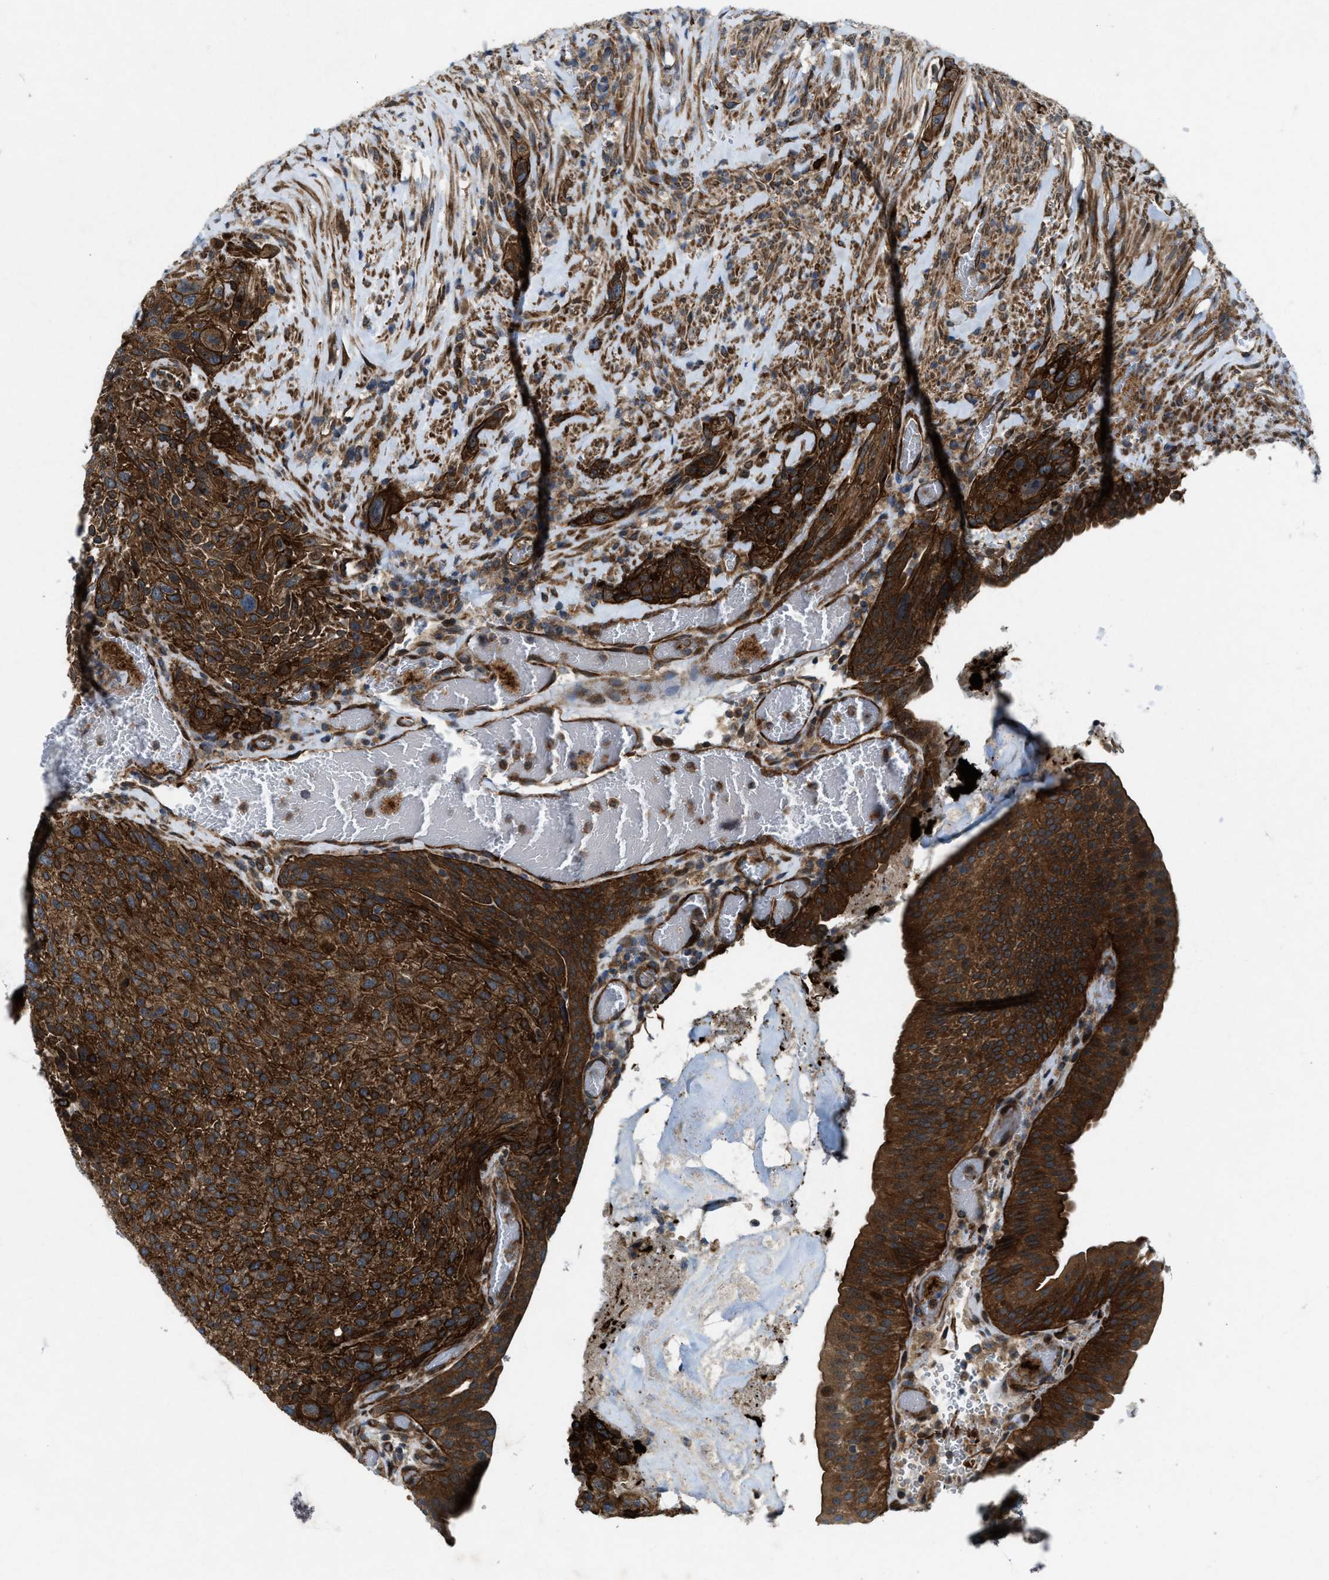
{"staining": {"intensity": "strong", "quantity": ">75%", "location": "cytoplasmic/membranous"}, "tissue": "urothelial cancer", "cell_type": "Tumor cells", "image_type": "cancer", "snomed": [{"axis": "morphology", "description": "Urothelial carcinoma, Low grade"}, {"axis": "morphology", "description": "Urothelial carcinoma, High grade"}, {"axis": "topography", "description": "Urinary bladder"}], "caption": "DAB (3,3'-diaminobenzidine) immunohistochemical staining of urothelial cancer exhibits strong cytoplasmic/membranous protein positivity in about >75% of tumor cells.", "gene": "URGCP", "patient": {"sex": "male", "age": 35}}